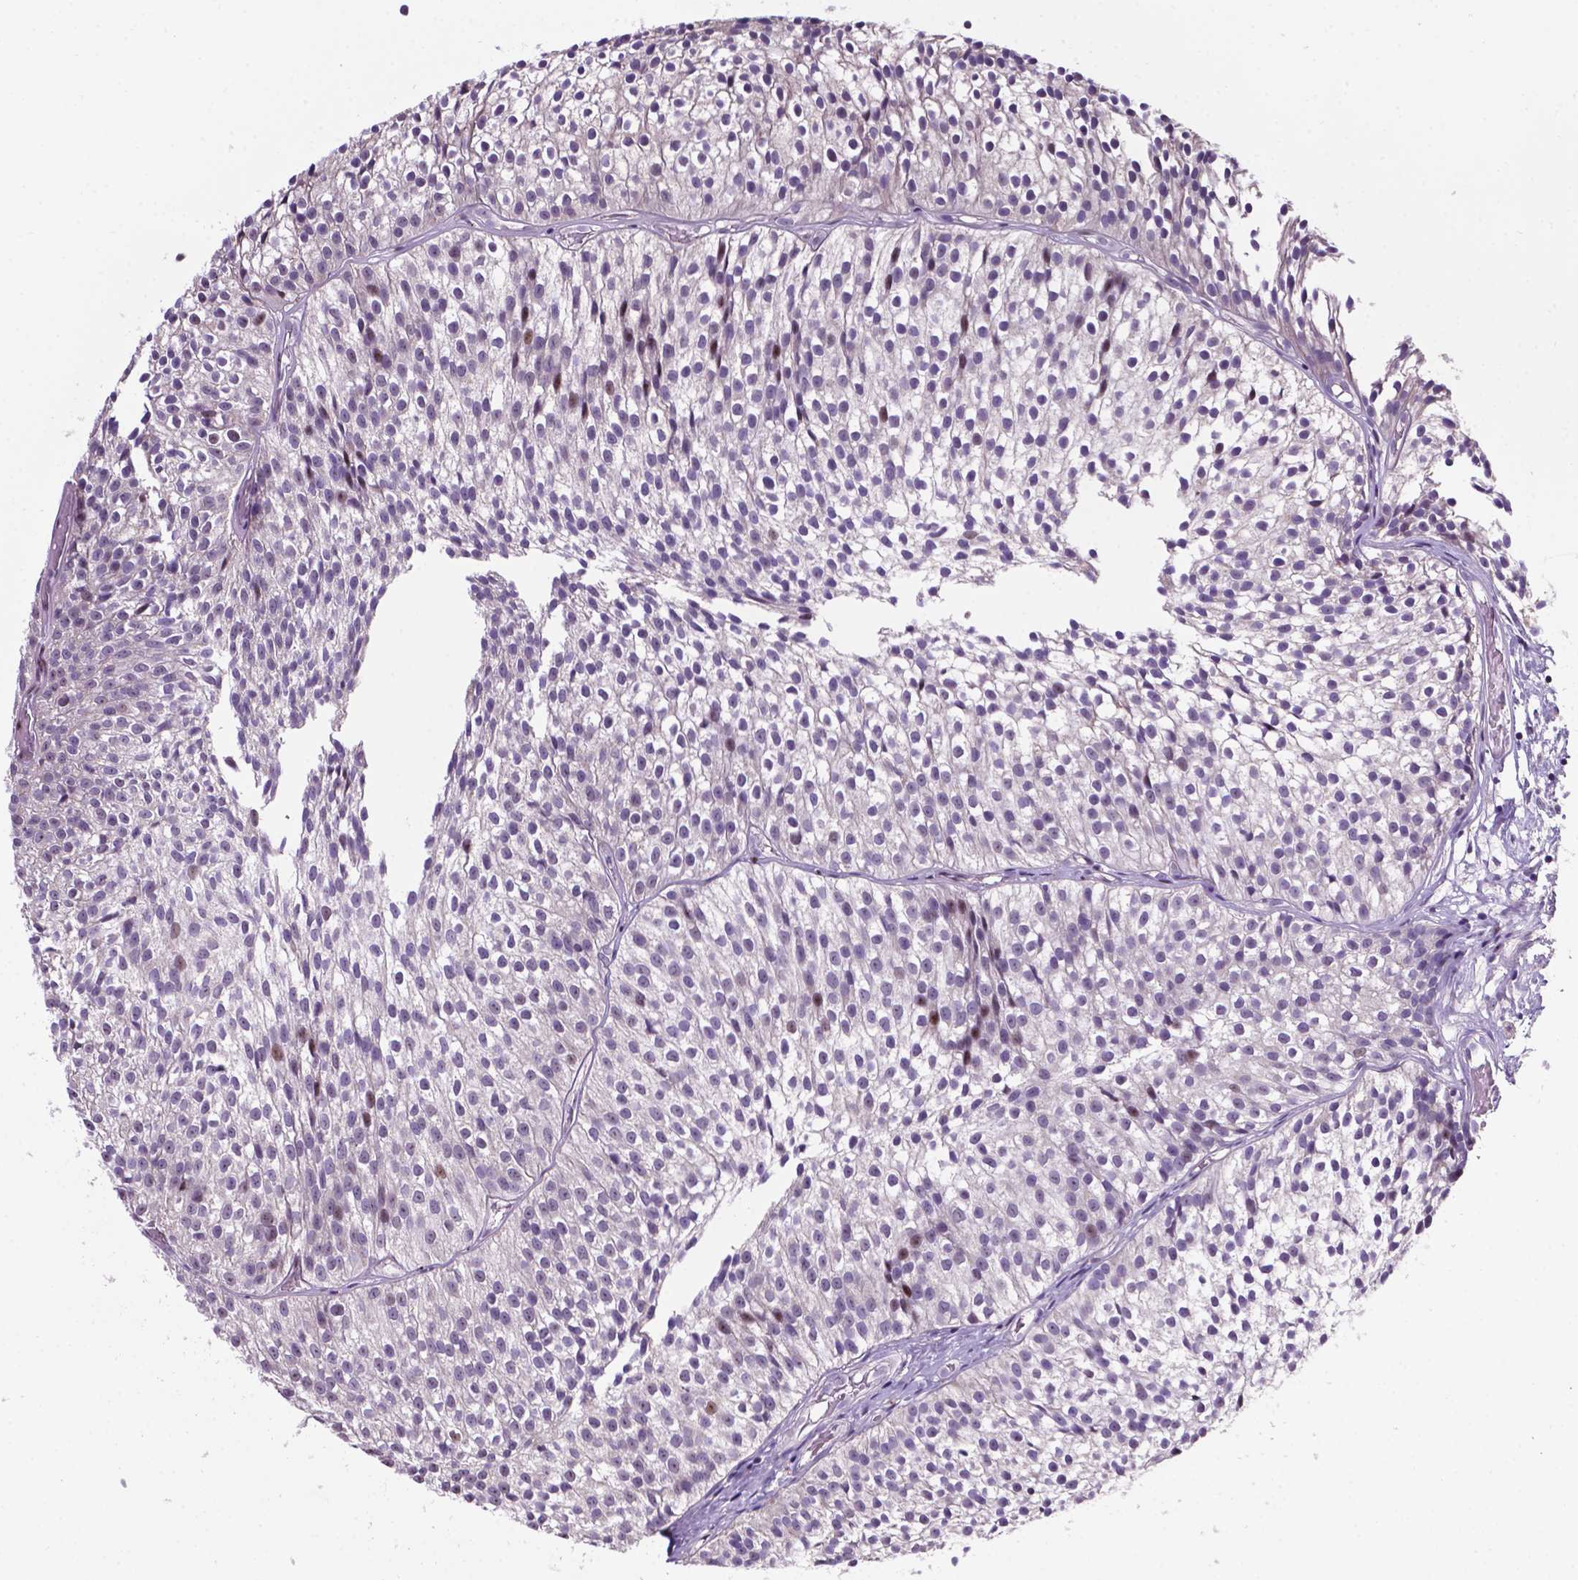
{"staining": {"intensity": "negative", "quantity": "none", "location": "none"}, "tissue": "urothelial cancer", "cell_type": "Tumor cells", "image_type": "cancer", "snomed": [{"axis": "morphology", "description": "Urothelial carcinoma, Low grade"}, {"axis": "topography", "description": "Urinary bladder"}], "caption": "Low-grade urothelial carcinoma was stained to show a protein in brown. There is no significant positivity in tumor cells.", "gene": "SMAD3", "patient": {"sex": "male", "age": 63}}